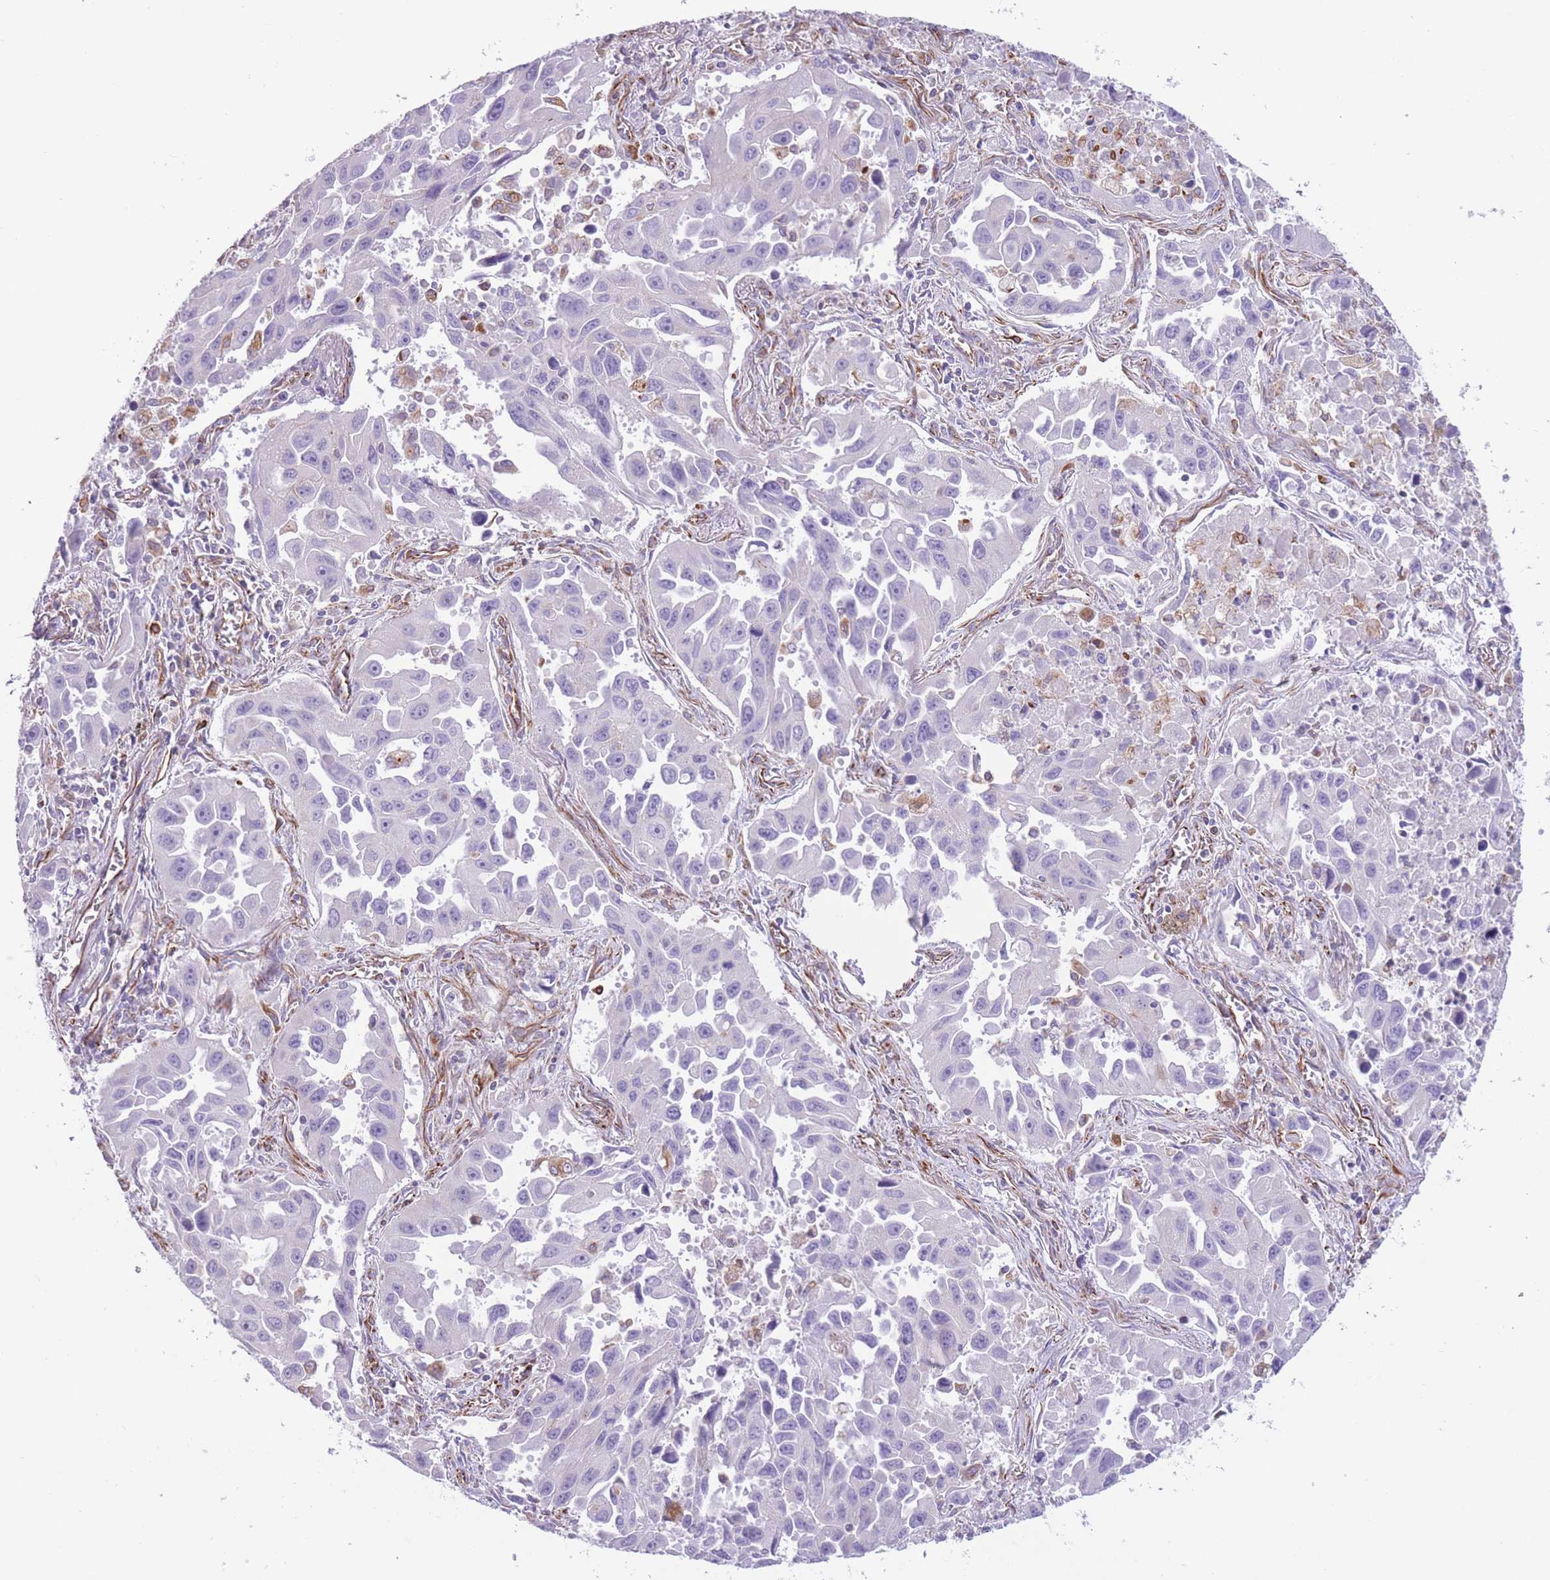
{"staining": {"intensity": "negative", "quantity": "none", "location": "none"}, "tissue": "lung cancer", "cell_type": "Tumor cells", "image_type": "cancer", "snomed": [{"axis": "morphology", "description": "Adenocarcinoma, NOS"}, {"axis": "topography", "description": "Lung"}], "caption": "Immunohistochemistry (IHC) histopathology image of neoplastic tissue: human adenocarcinoma (lung) stained with DAB reveals no significant protein positivity in tumor cells.", "gene": "PTCD1", "patient": {"sex": "male", "age": 66}}